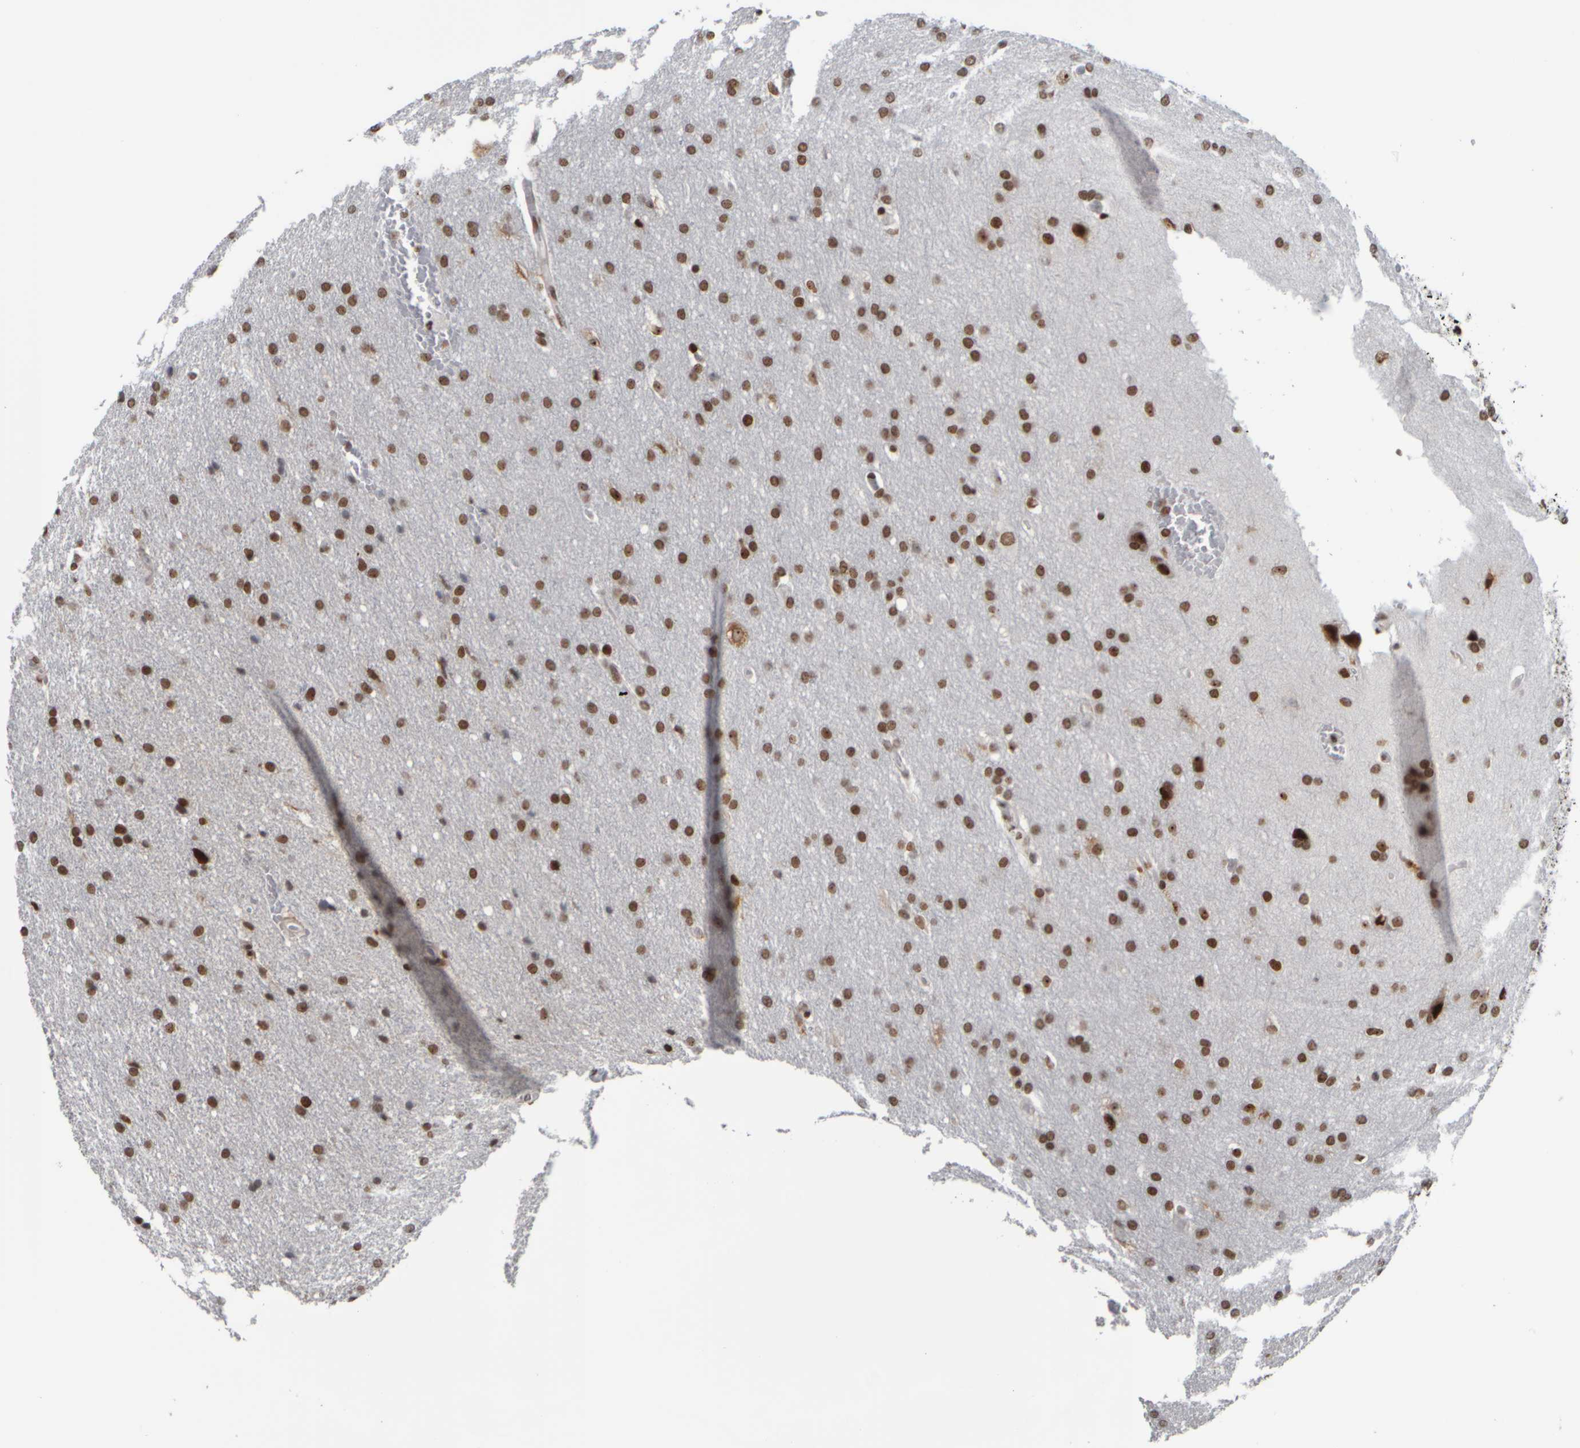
{"staining": {"intensity": "moderate", "quantity": ">75%", "location": "nuclear"}, "tissue": "glioma", "cell_type": "Tumor cells", "image_type": "cancer", "snomed": [{"axis": "morphology", "description": "Glioma, malignant, Low grade"}, {"axis": "topography", "description": "Brain"}], "caption": "Human malignant low-grade glioma stained with a protein marker reveals moderate staining in tumor cells.", "gene": "TOP2B", "patient": {"sex": "female", "age": 37}}